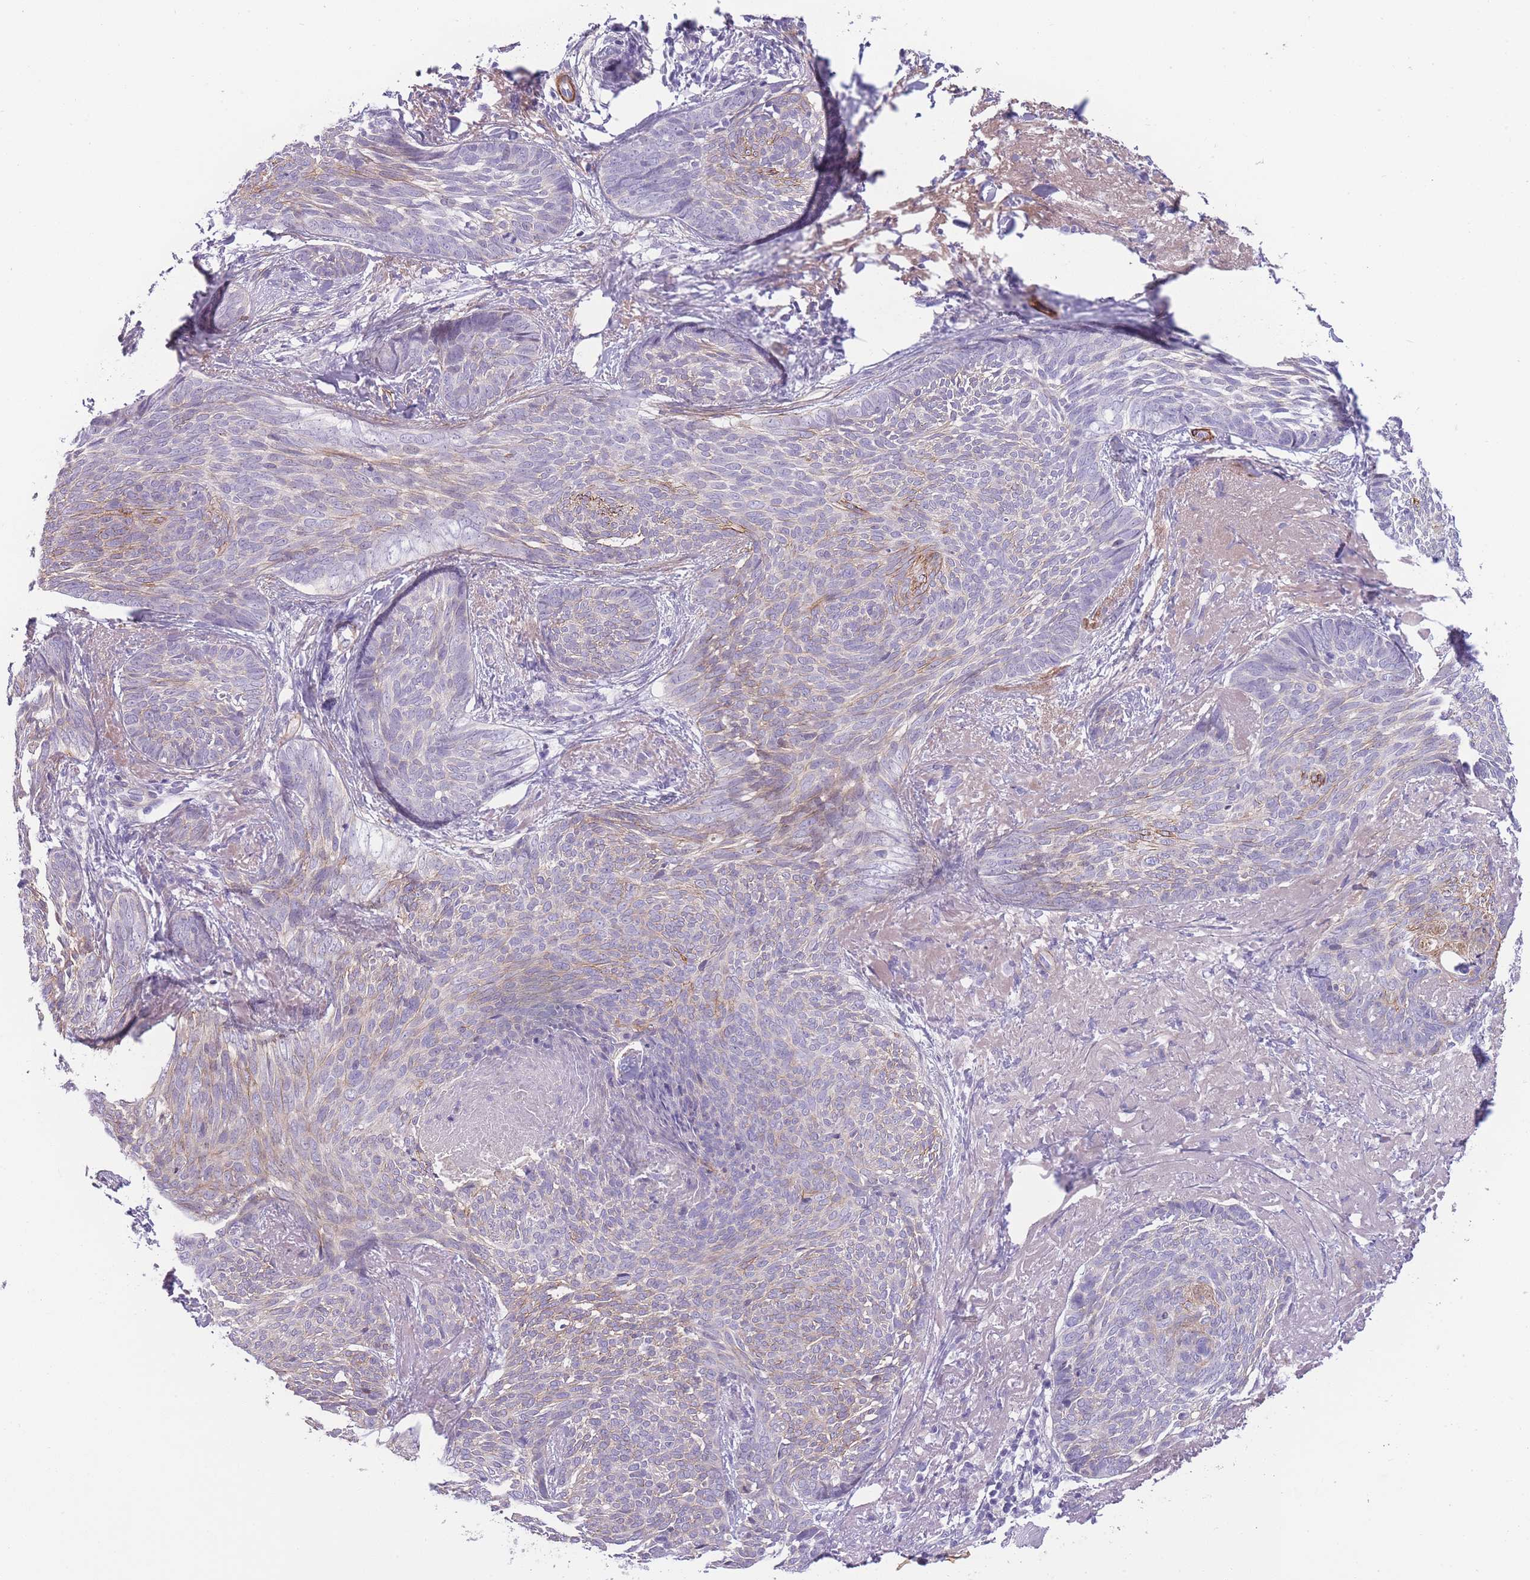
{"staining": {"intensity": "weak", "quantity": "<25%", "location": "cytoplasmic/membranous"}, "tissue": "skin cancer", "cell_type": "Tumor cells", "image_type": "cancer", "snomed": [{"axis": "morphology", "description": "Basal cell carcinoma"}, {"axis": "topography", "description": "Skin"}], "caption": "Tumor cells show no significant positivity in skin cancer.", "gene": "FAM124A", "patient": {"sex": "female", "age": 86}}